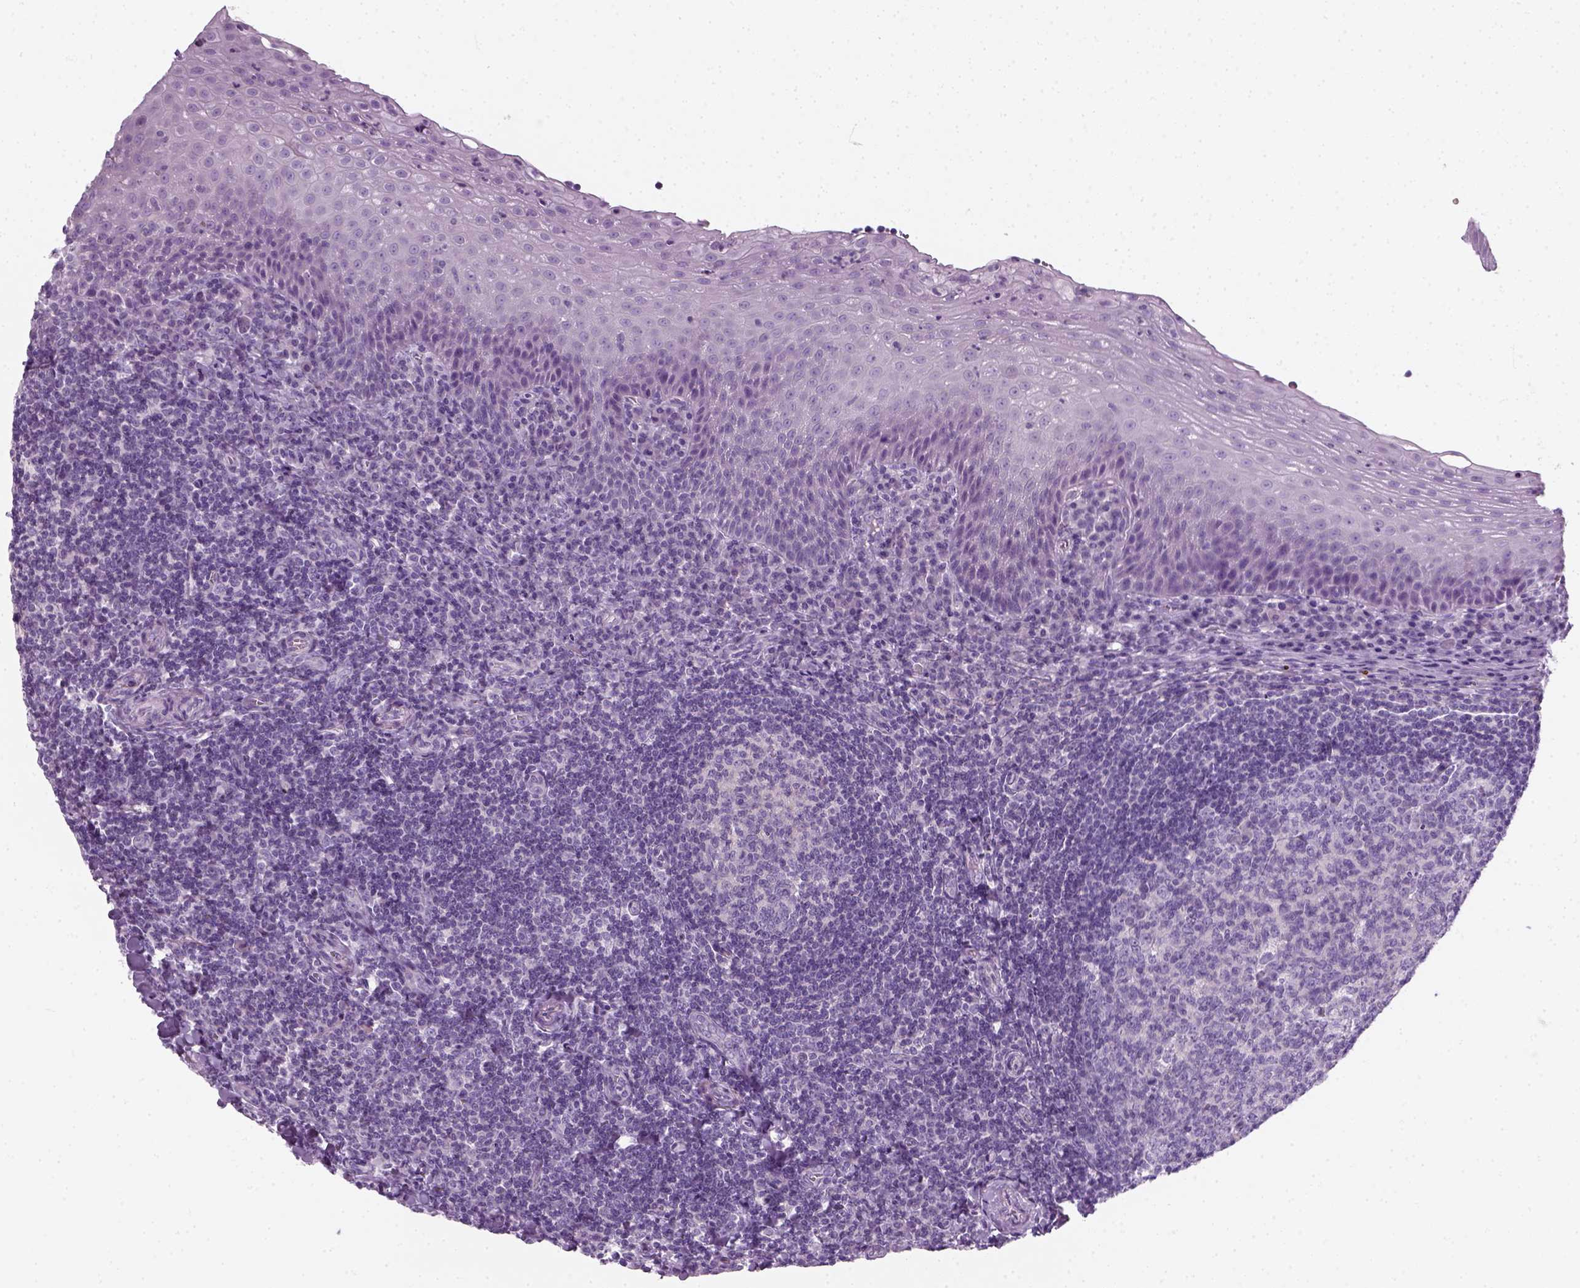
{"staining": {"intensity": "negative", "quantity": "none", "location": "none"}, "tissue": "tonsil", "cell_type": "Germinal center cells", "image_type": "normal", "snomed": [{"axis": "morphology", "description": "Normal tissue, NOS"}, {"axis": "morphology", "description": "Inflammation, NOS"}, {"axis": "topography", "description": "Tonsil"}], "caption": "High power microscopy photomicrograph of an IHC photomicrograph of benign tonsil, revealing no significant expression in germinal center cells.", "gene": "SLC12A5", "patient": {"sex": "female", "age": 31}}